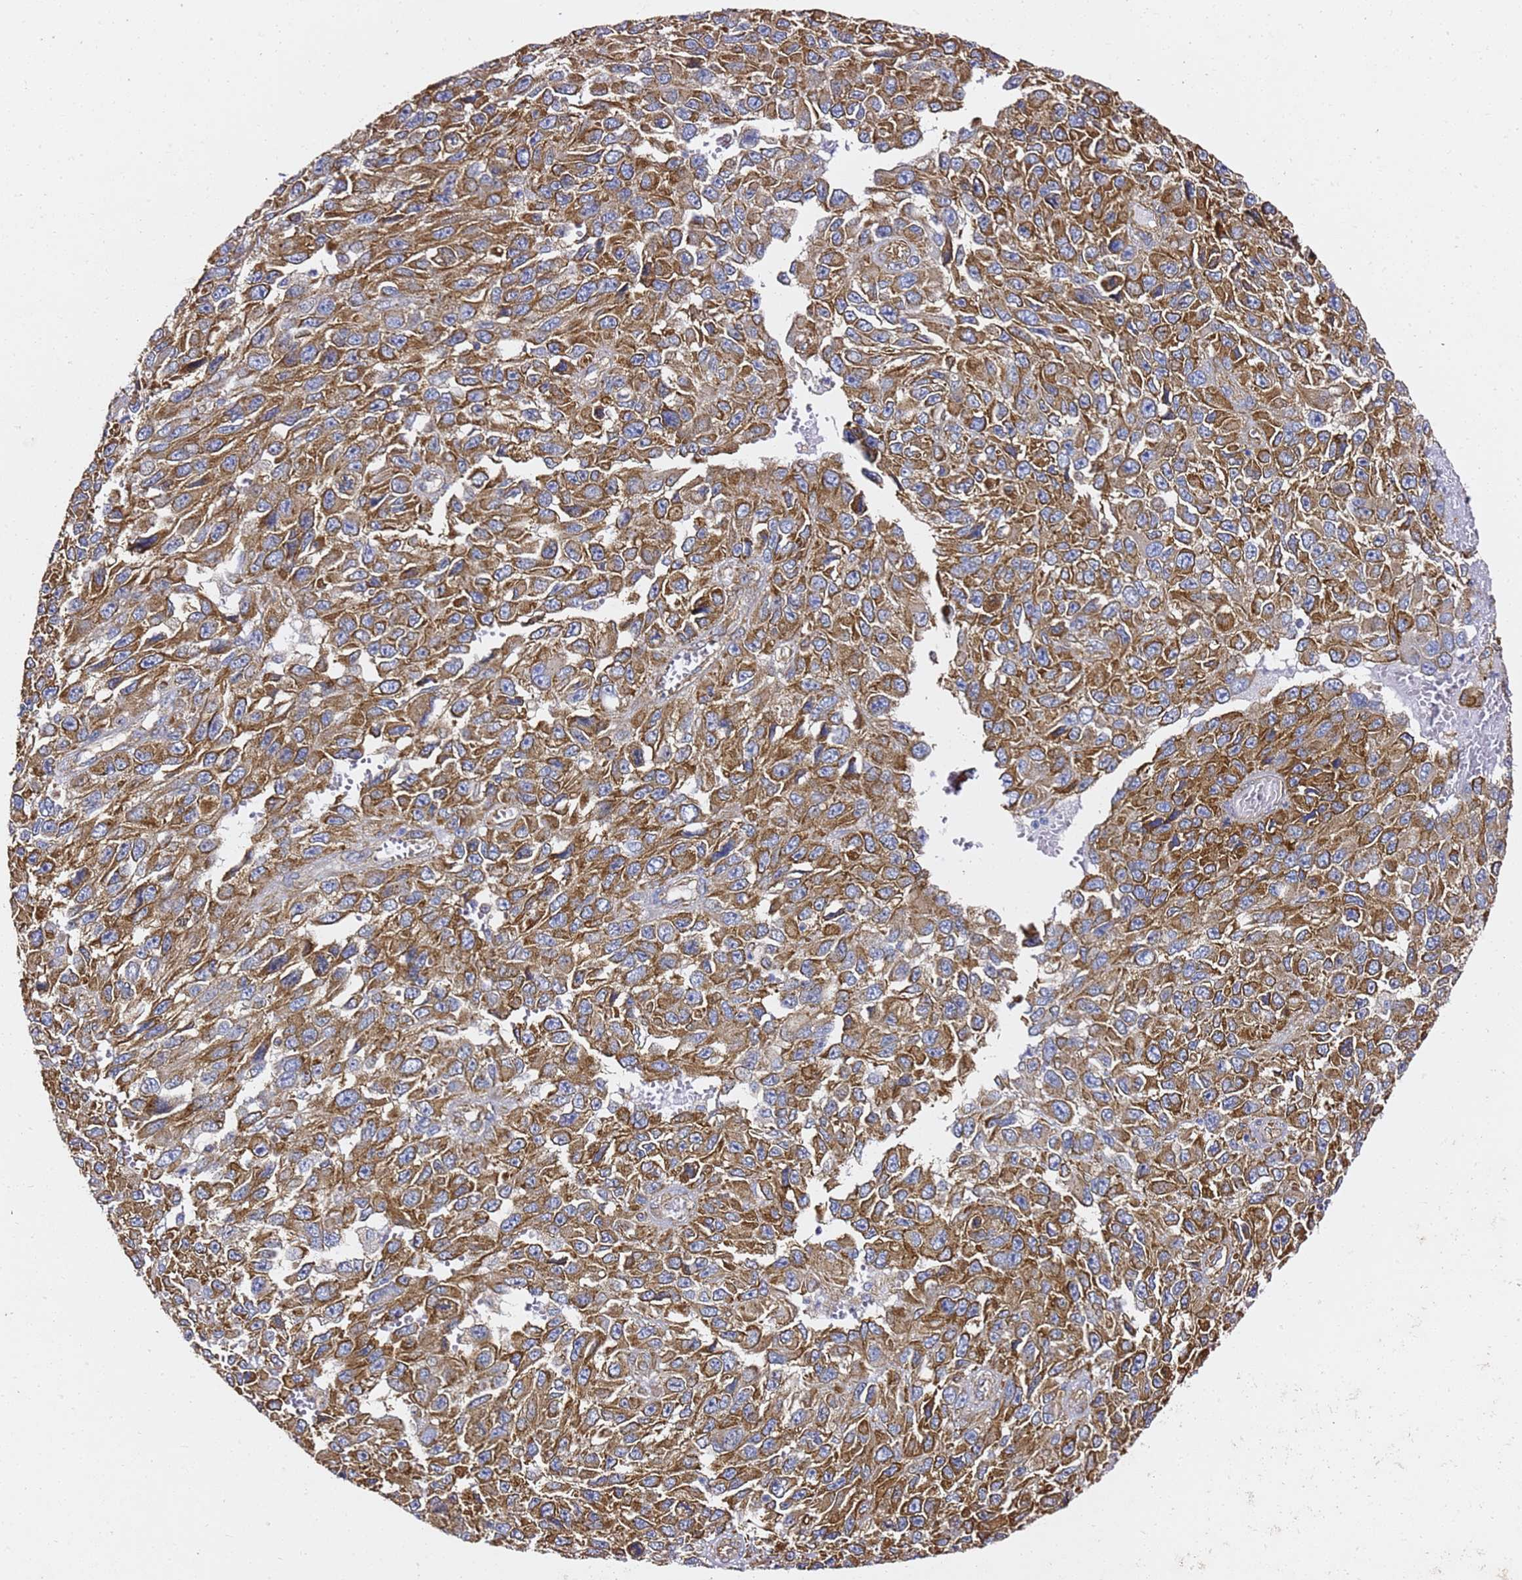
{"staining": {"intensity": "strong", "quantity": ">75%", "location": "cytoplasmic/membranous"}, "tissue": "melanoma", "cell_type": "Tumor cells", "image_type": "cancer", "snomed": [{"axis": "morphology", "description": "Normal tissue, NOS"}, {"axis": "morphology", "description": "Malignant melanoma, NOS"}, {"axis": "topography", "description": "Skin"}], "caption": "A high amount of strong cytoplasmic/membranous staining is appreciated in approximately >75% of tumor cells in melanoma tissue.", "gene": "TPST1", "patient": {"sex": "female", "age": 96}}